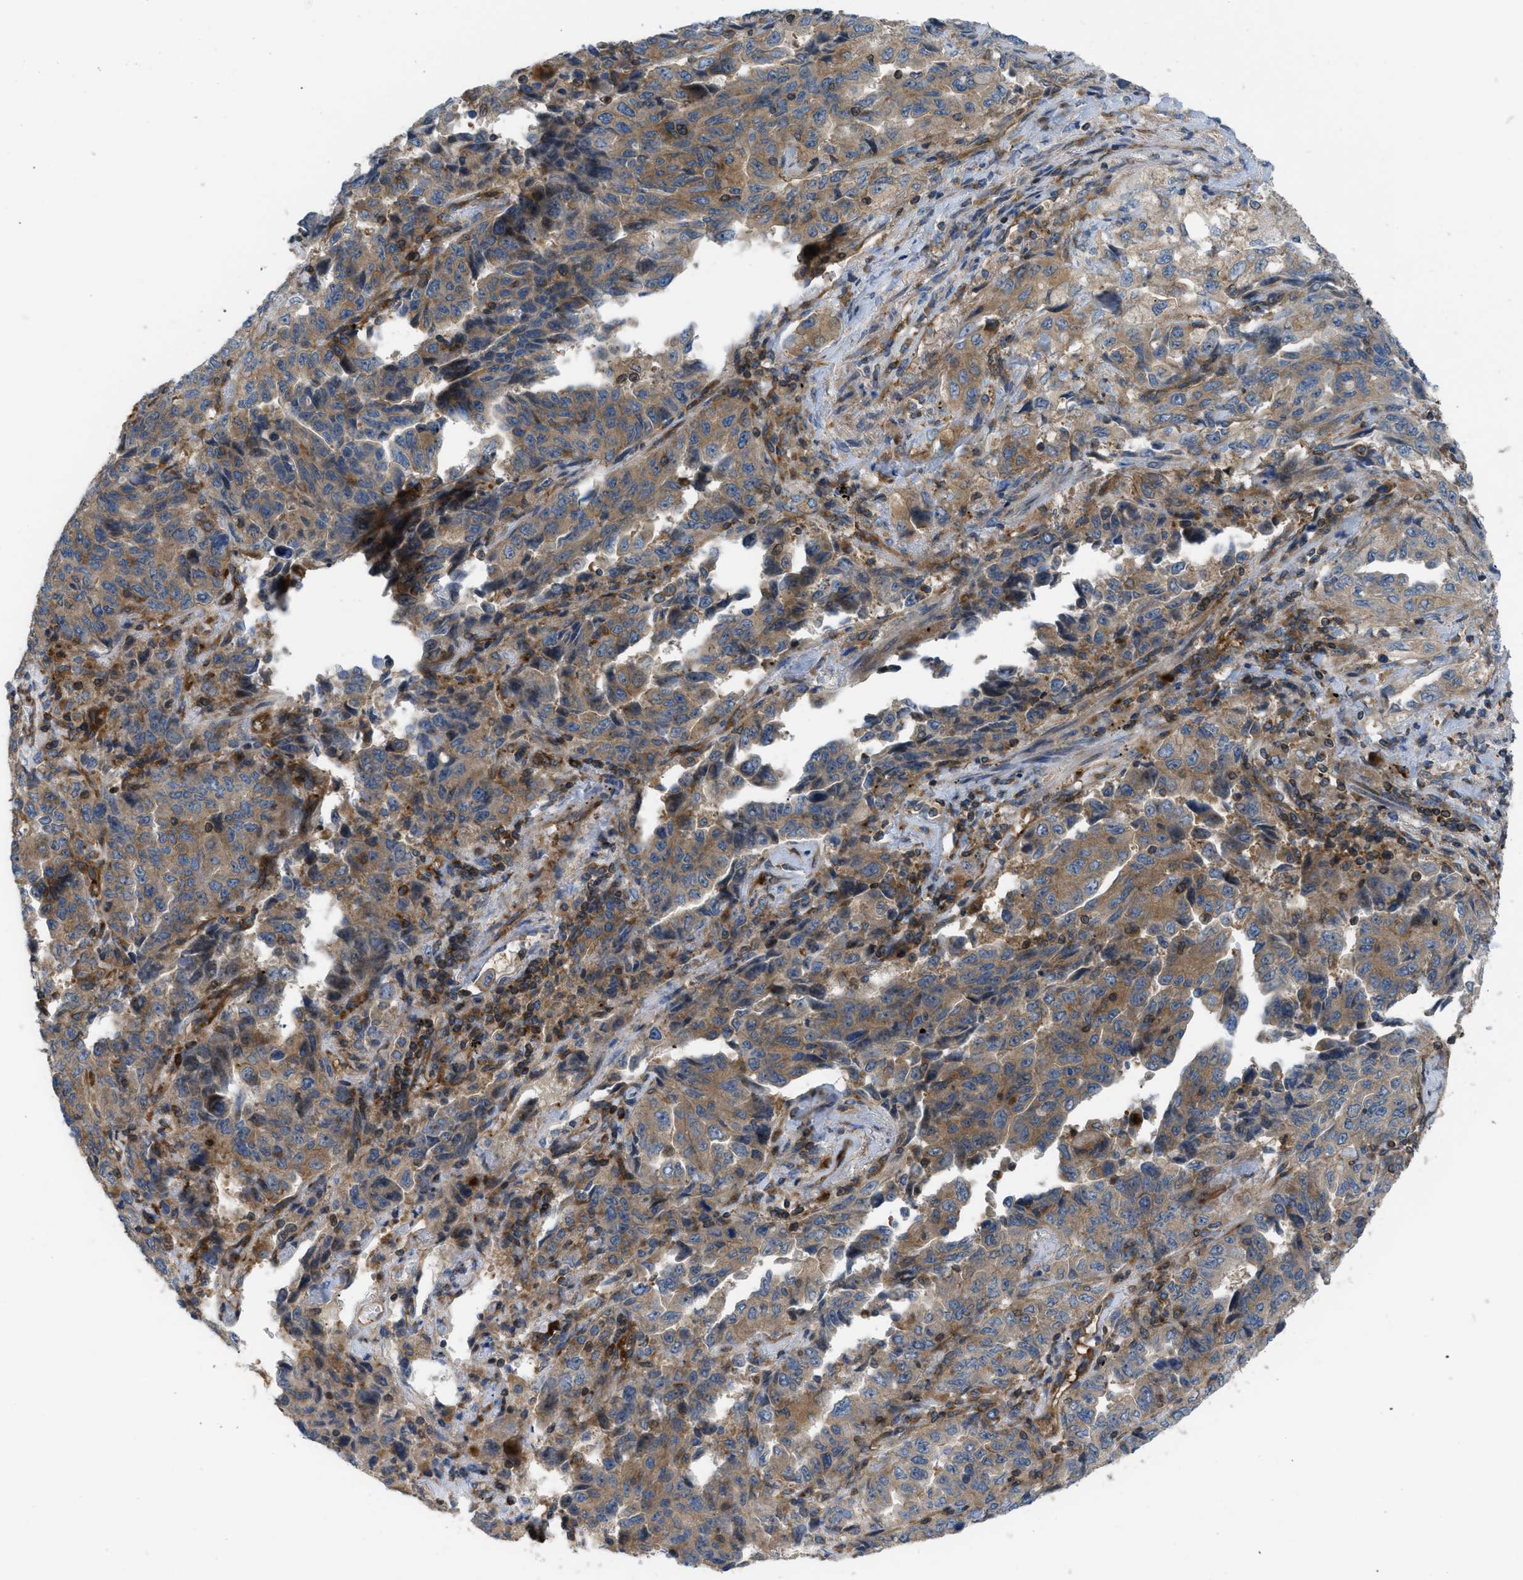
{"staining": {"intensity": "moderate", "quantity": ">75%", "location": "cytoplasmic/membranous"}, "tissue": "lung cancer", "cell_type": "Tumor cells", "image_type": "cancer", "snomed": [{"axis": "morphology", "description": "Adenocarcinoma, NOS"}, {"axis": "topography", "description": "Lung"}], "caption": "DAB (3,3'-diaminobenzidine) immunohistochemical staining of human adenocarcinoma (lung) displays moderate cytoplasmic/membranous protein staining in about >75% of tumor cells.", "gene": "ATP2A3", "patient": {"sex": "female", "age": 51}}